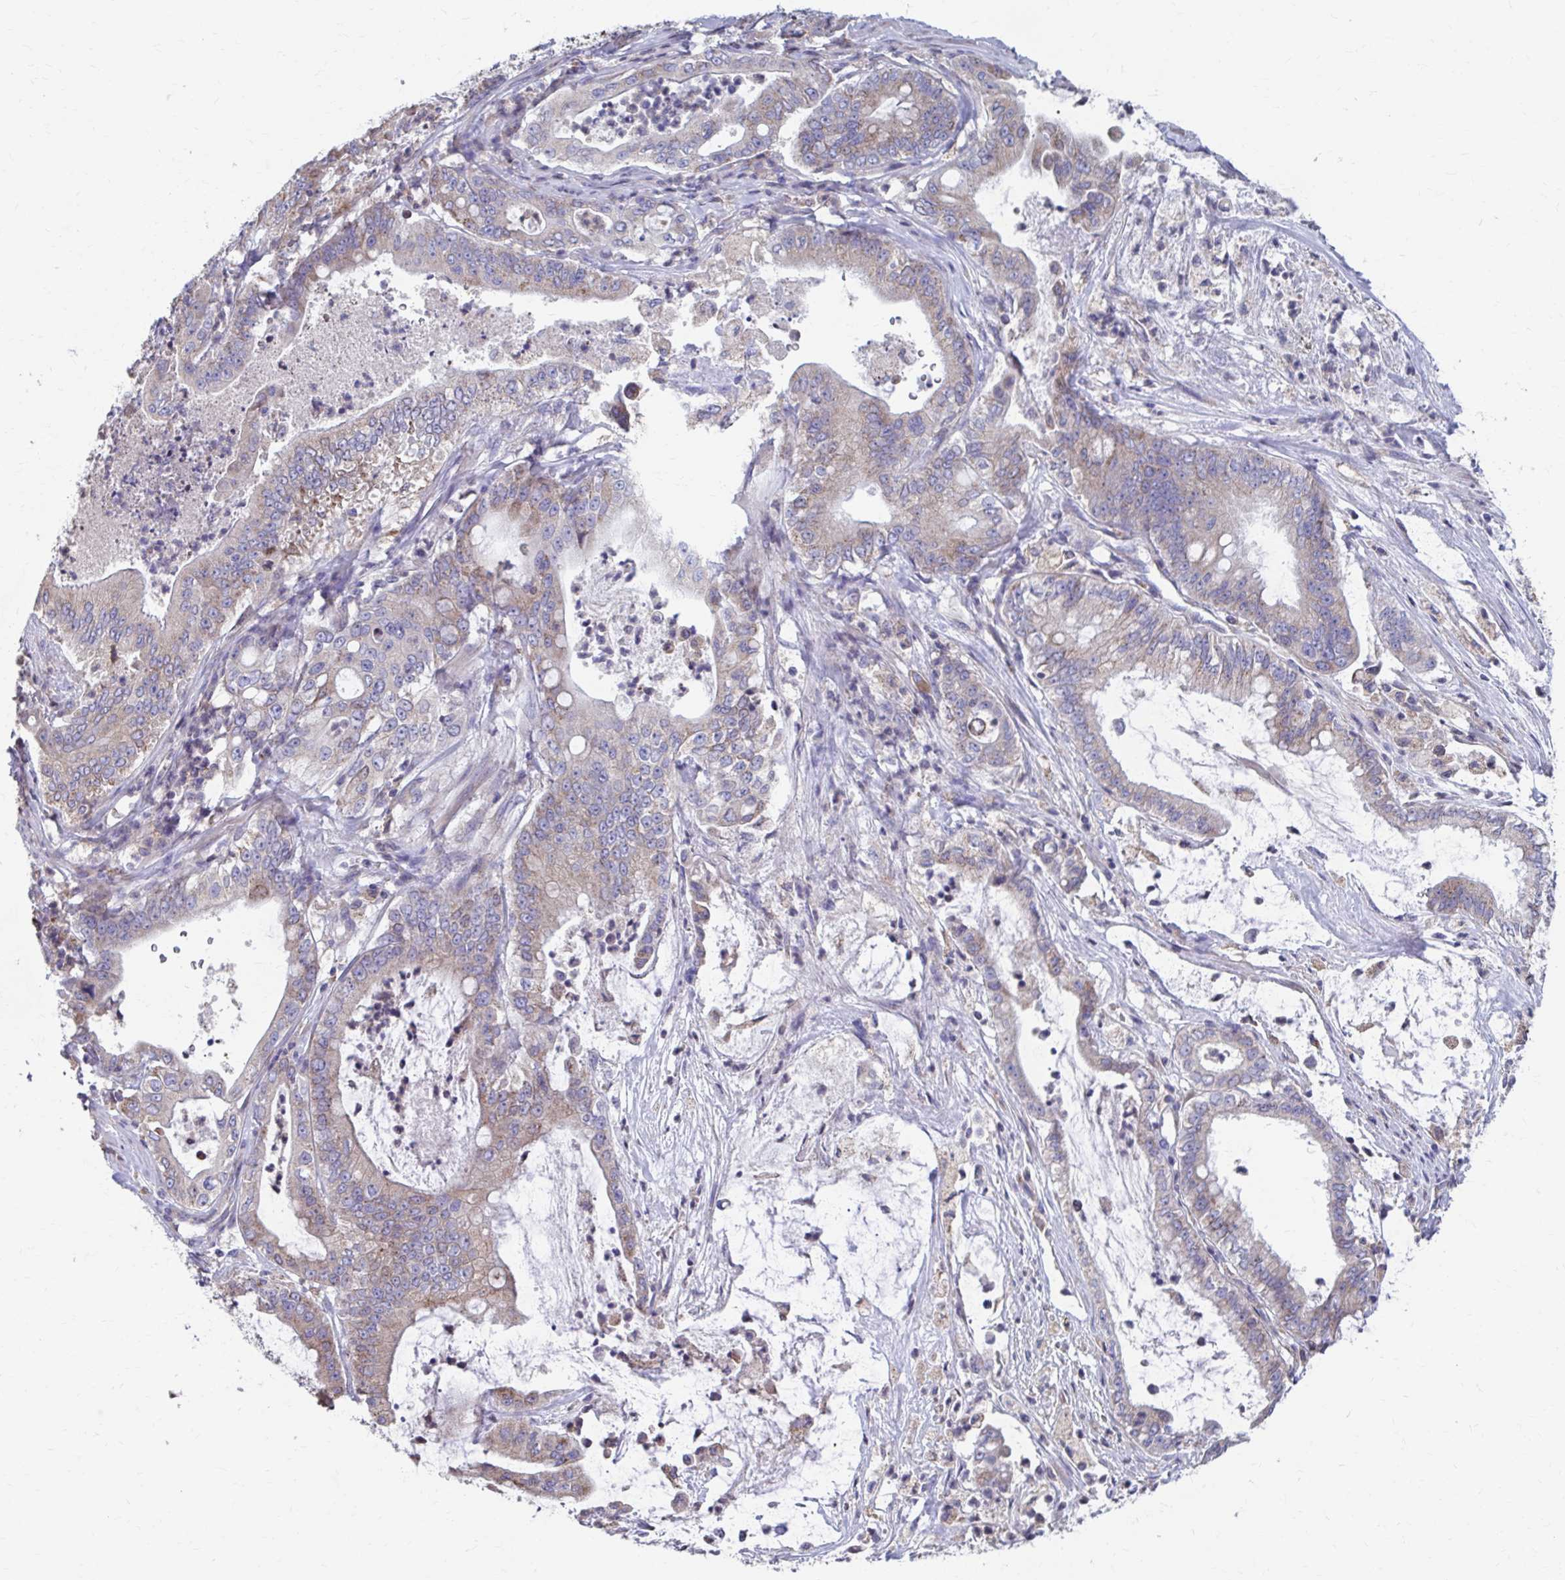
{"staining": {"intensity": "weak", "quantity": "25%-75%", "location": "cytoplasmic/membranous"}, "tissue": "pancreatic cancer", "cell_type": "Tumor cells", "image_type": "cancer", "snomed": [{"axis": "morphology", "description": "Adenocarcinoma, NOS"}, {"axis": "topography", "description": "Pancreas"}], "caption": "Weak cytoplasmic/membranous staining for a protein is appreciated in about 25%-75% of tumor cells of pancreatic adenocarcinoma using IHC.", "gene": "FKBP2", "patient": {"sex": "male", "age": 71}}